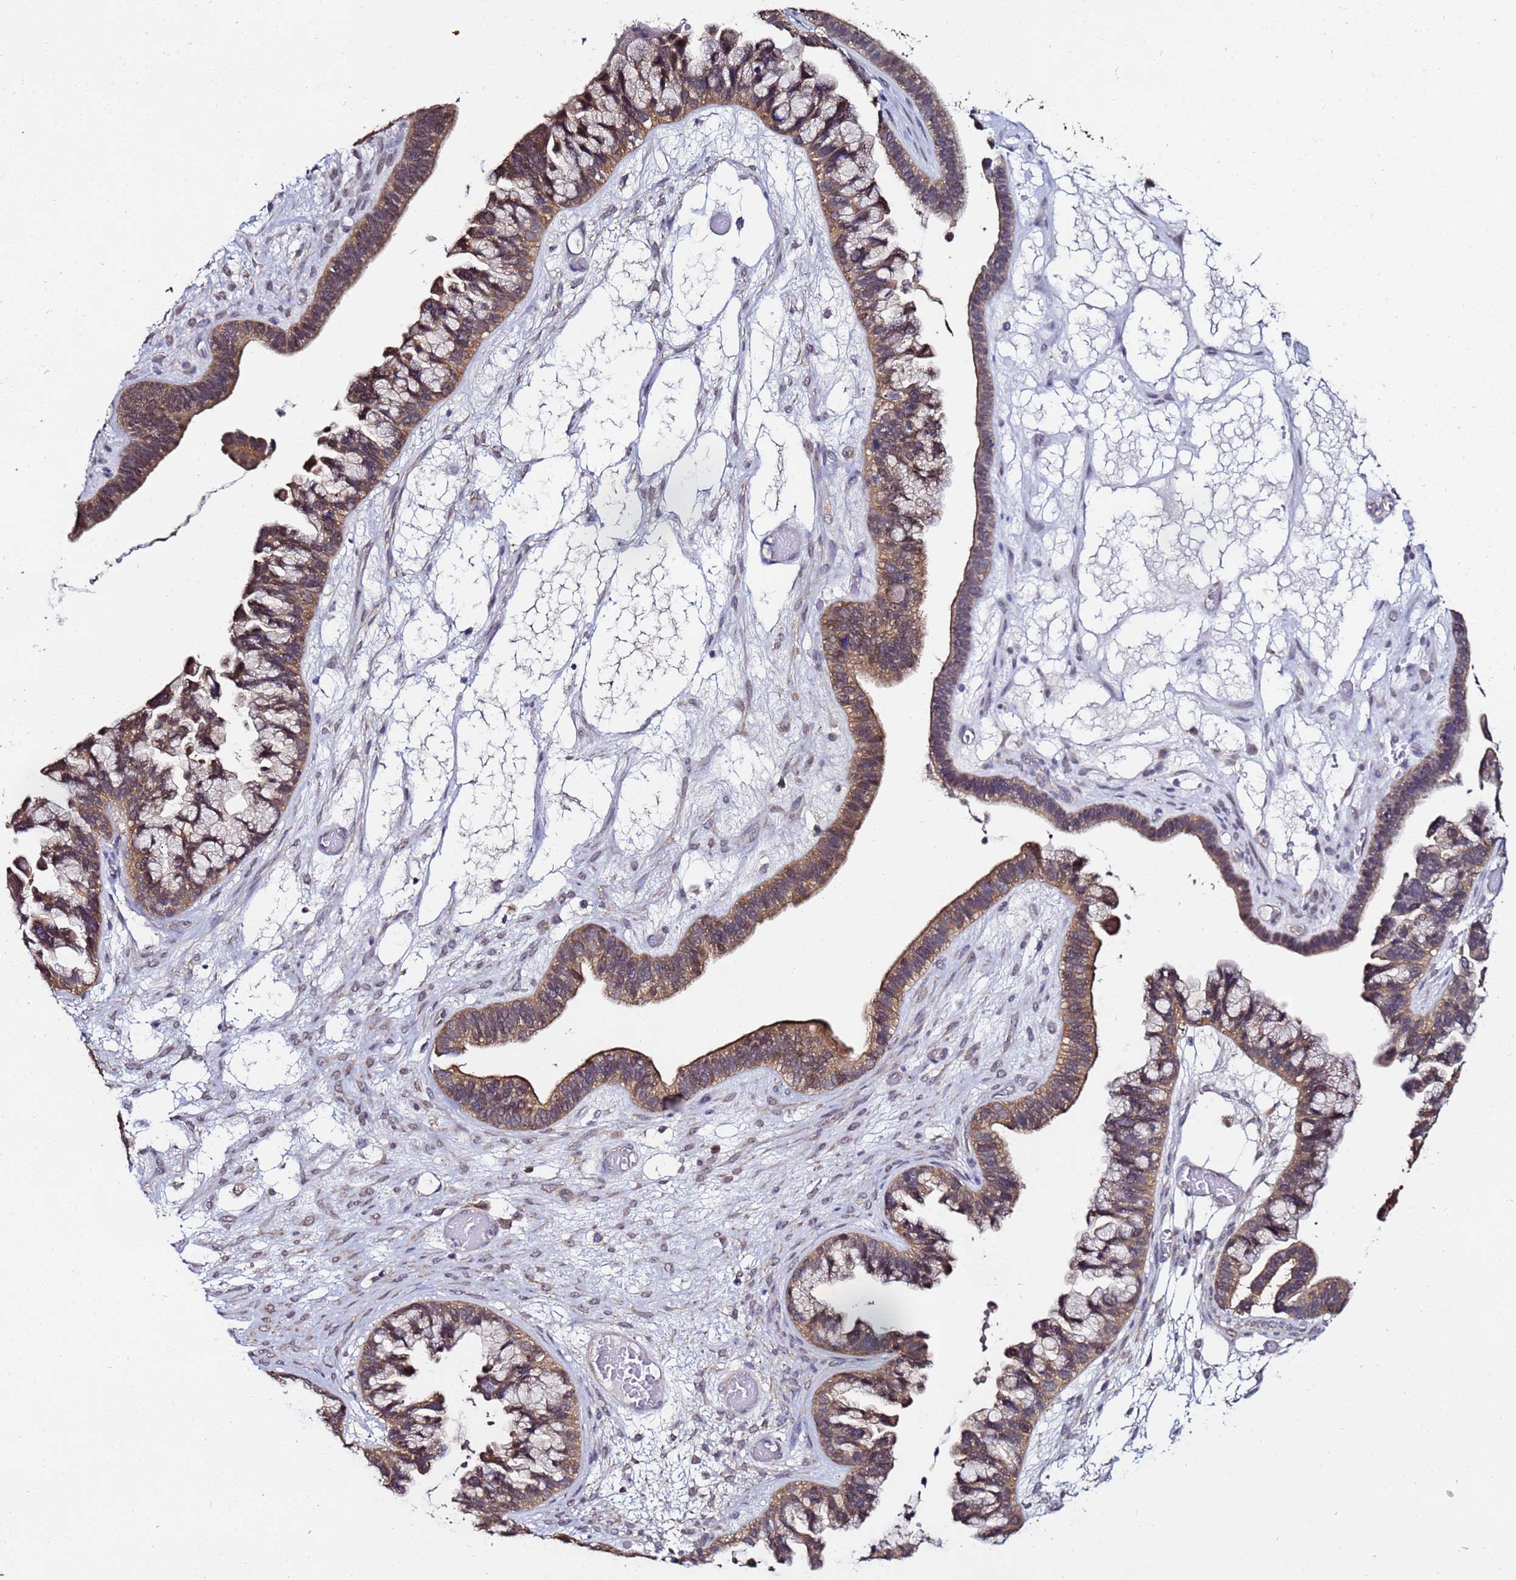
{"staining": {"intensity": "moderate", "quantity": ">75%", "location": "cytoplasmic/membranous"}, "tissue": "ovarian cancer", "cell_type": "Tumor cells", "image_type": "cancer", "snomed": [{"axis": "morphology", "description": "Cystadenocarcinoma, serous, NOS"}, {"axis": "topography", "description": "Ovary"}], "caption": "High-power microscopy captured an IHC image of serous cystadenocarcinoma (ovarian), revealing moderate cytoplasmic/membranous positivity in approximately >75% of tumor cells.", "gene": "NAXE", "patient": {"sex": "female", "age": 56}}